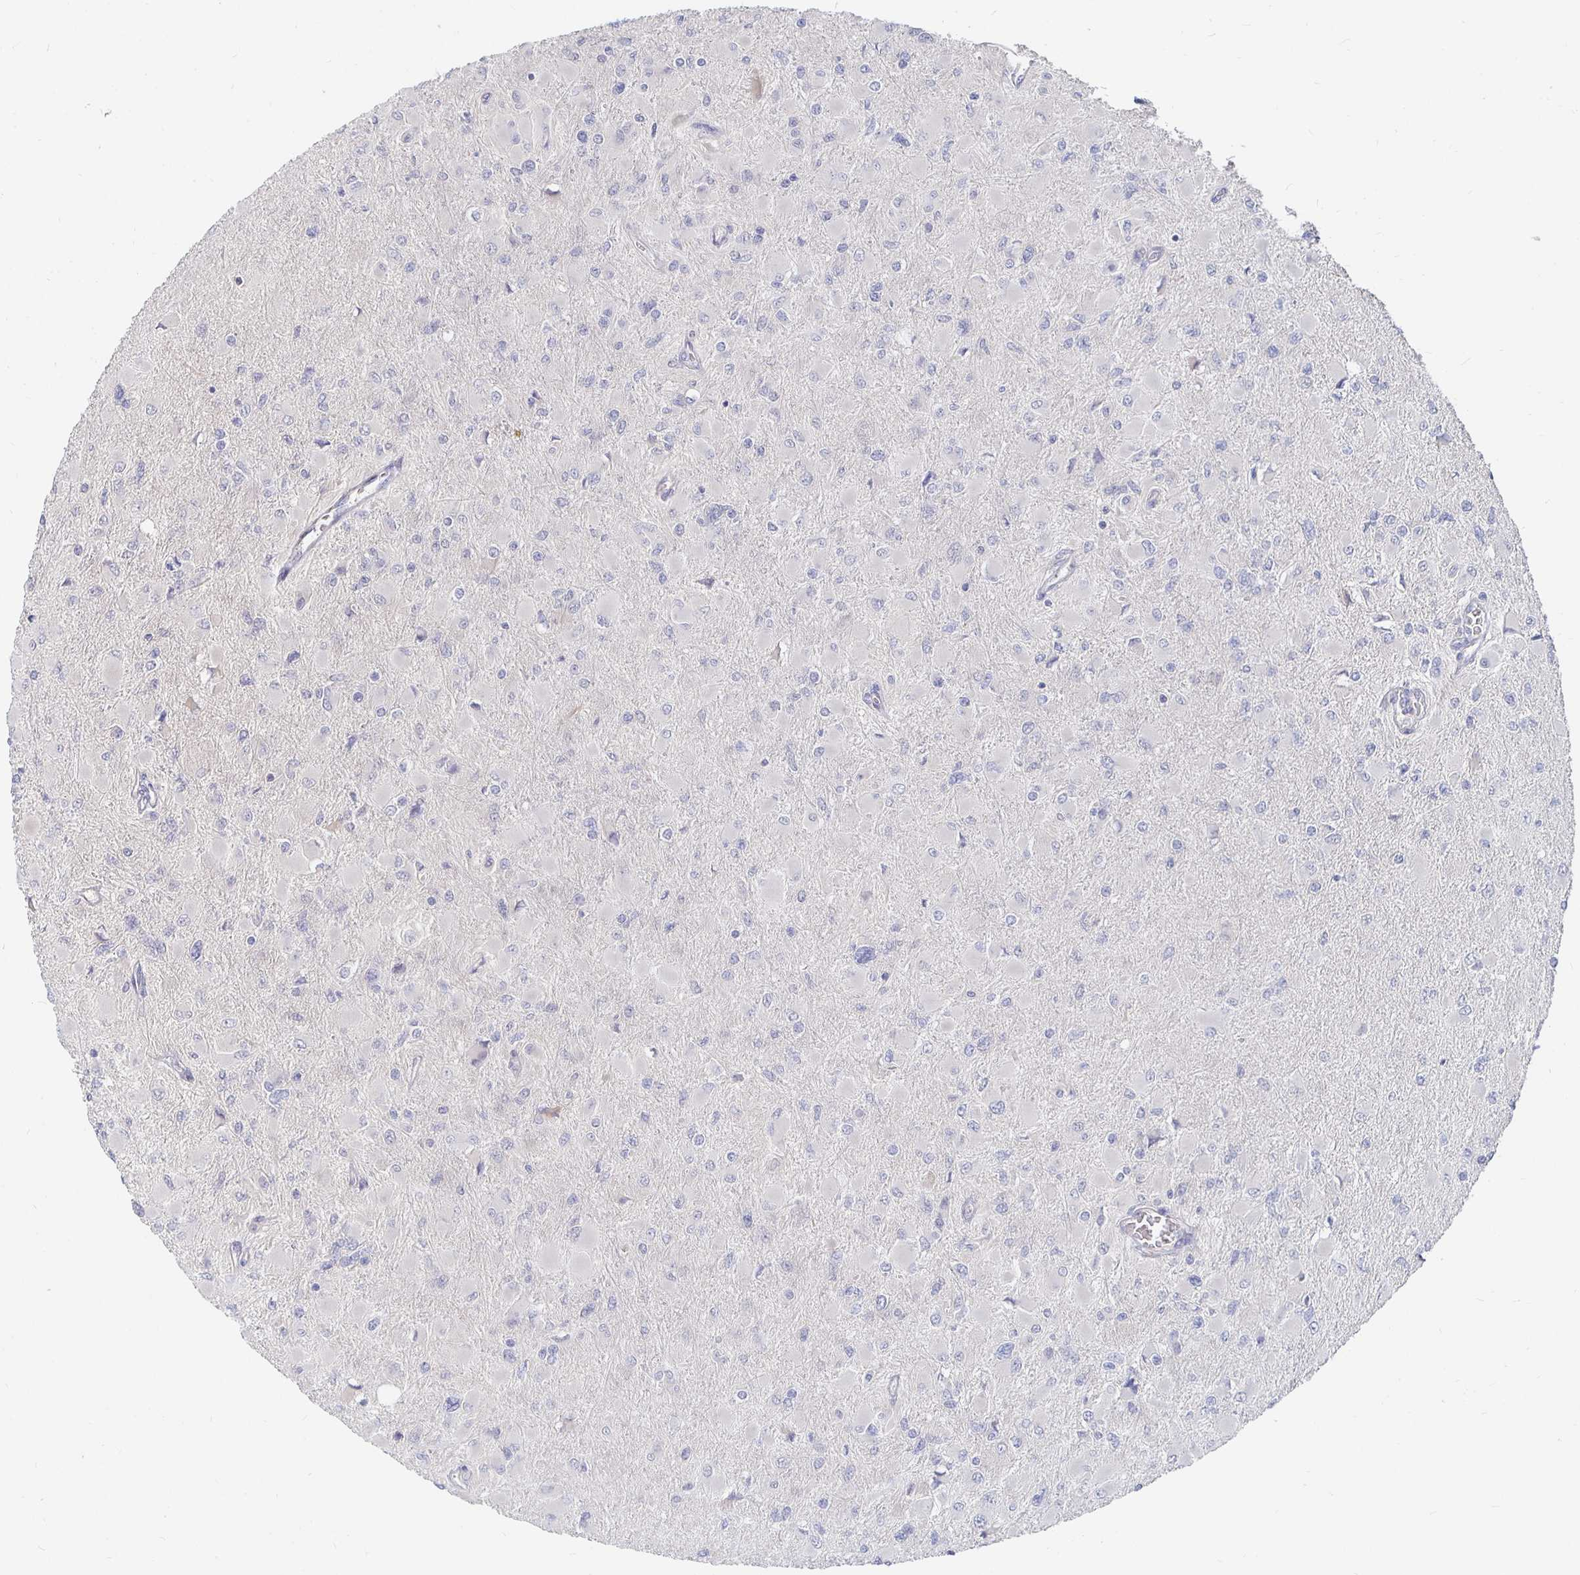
{"staining": {"intensity": "negative", "quantity": "none", "location": "none"}, "tissue": "glioma", "cell_type": "Tumor cells", "image_type": "cancer", "snomed": [{"axis": "morphology", "description": "Glioma, malignant, High grade"}, {"axis": "topography", "description": "Cerebral cortex"}], "caption": "IHC of malignant glioma (high-grade) demonstrates no positivity in tumor cells.", "gene": "MEIS1", "patient": {"sex": "female", "age": 36}}